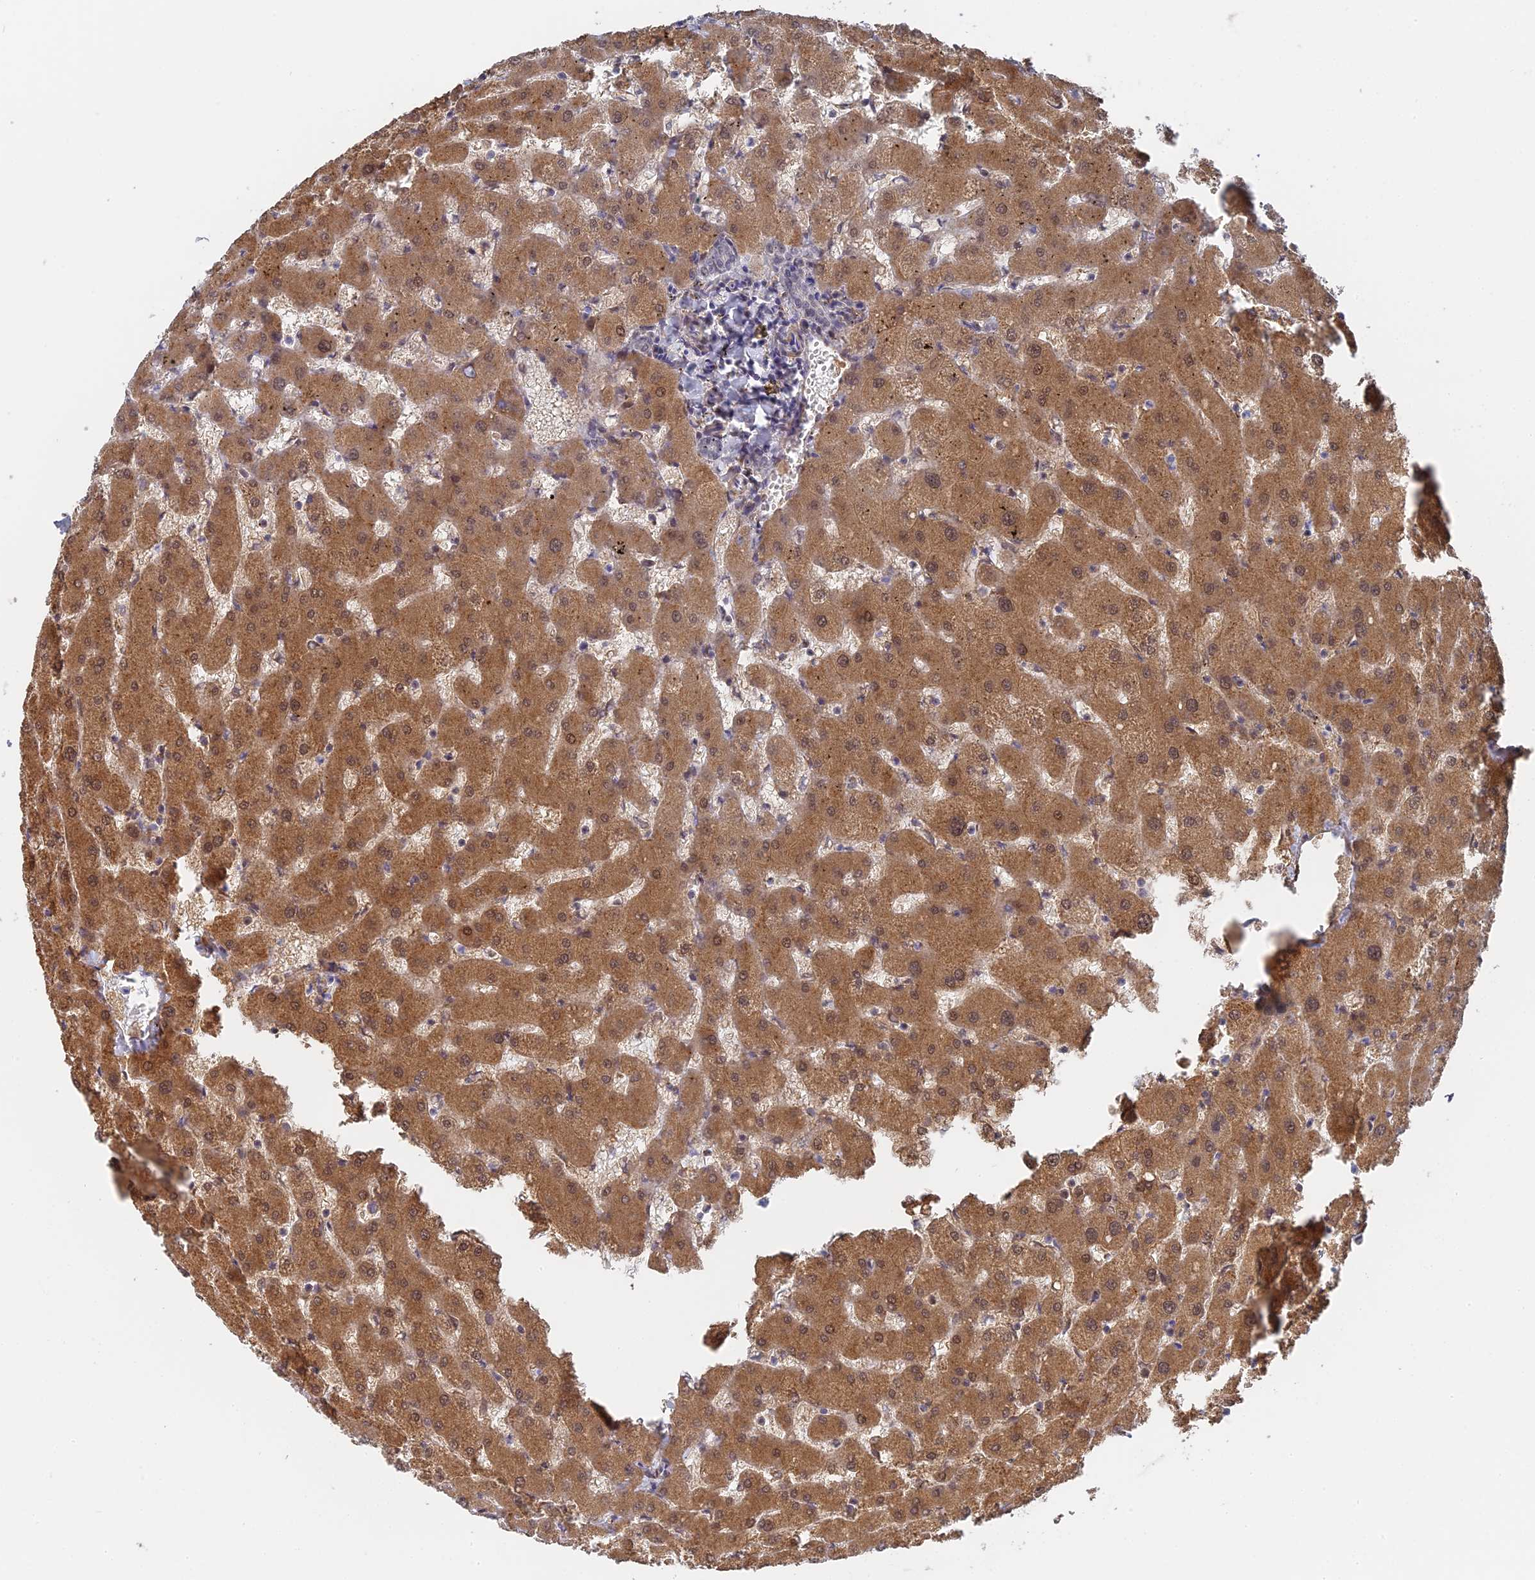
{"staining": {"intensity": "weak", "quantity": "25%-75%", "location": "cytoplasmic/membranous"}, "tissue": "liver", "cell_type": "Cholangiocytes", "image_type": "normal", "snomed": [{"axis": "morphology", "description": "Normal tissue, NOS"}, {"axis": "topography", "description": "Liver"}], "caption": "Approximately 25%-75% of cholangiocytes in unremarkable human liver display weak cytoplasmic/membranous protein staining as visualized by brown immunohistochemical staining.", "gene": "CCDC85A", "patient": {"sex": "female", "age": 63}}